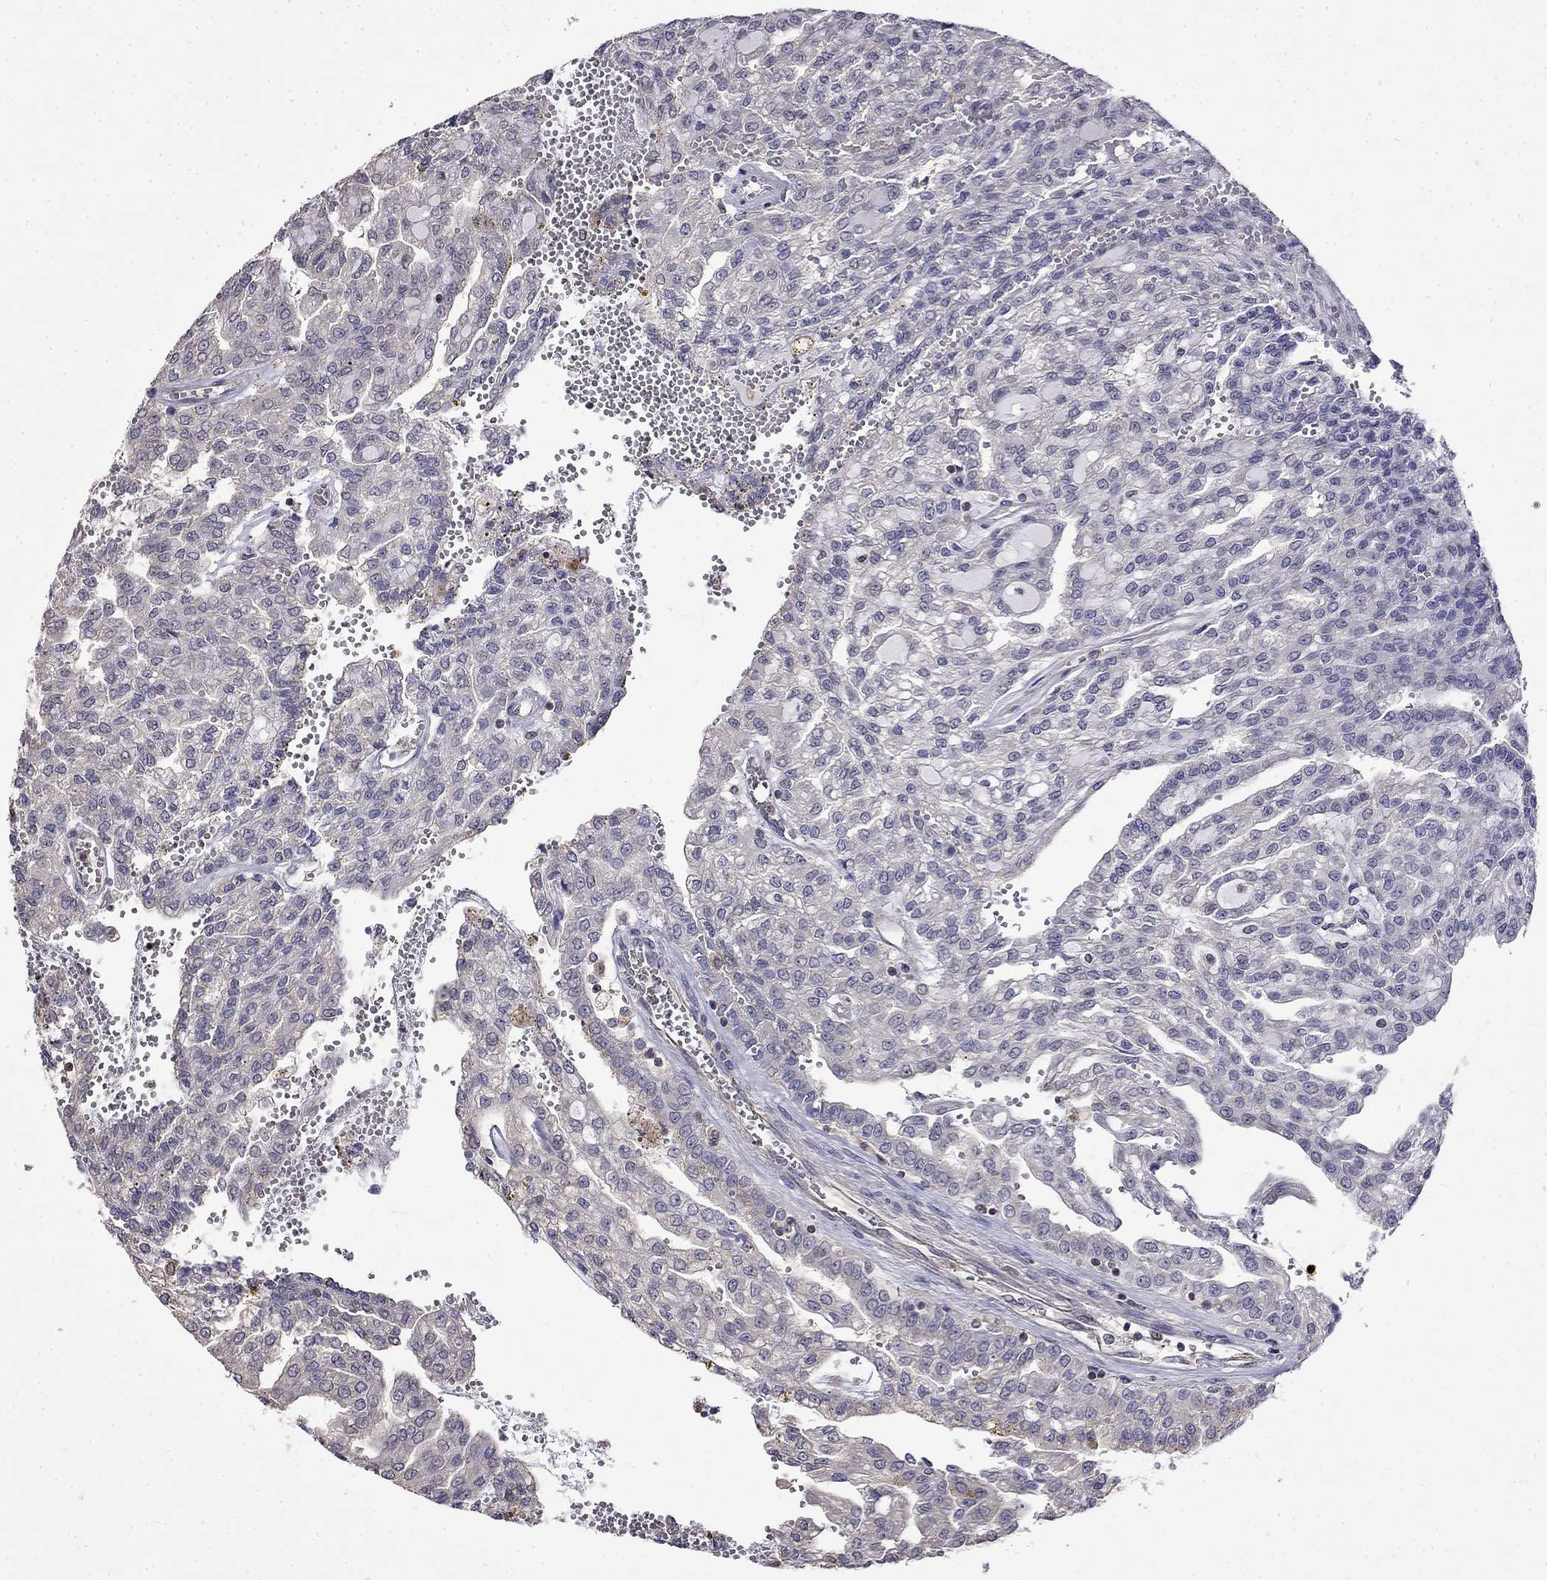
{"staining": {"intensity": "negative", "quantity": "none", "location": "none"}, "tissue": "renal cancer", "cell_type": "Tumor cells", "image_type": "cancer", "snomed": [{"axis": "morphology", "description": "Adenocarcinoma, NOS"}, {"axis": "topography", "description": "Kidney"}], "caption": "Adenocarcinoma (renal) stained for a protein using immunohistochemistry demonstrates no positivity tumor cells.", "gene": "GUCA1B", "patient": {"sex": "male", "age": 63}}